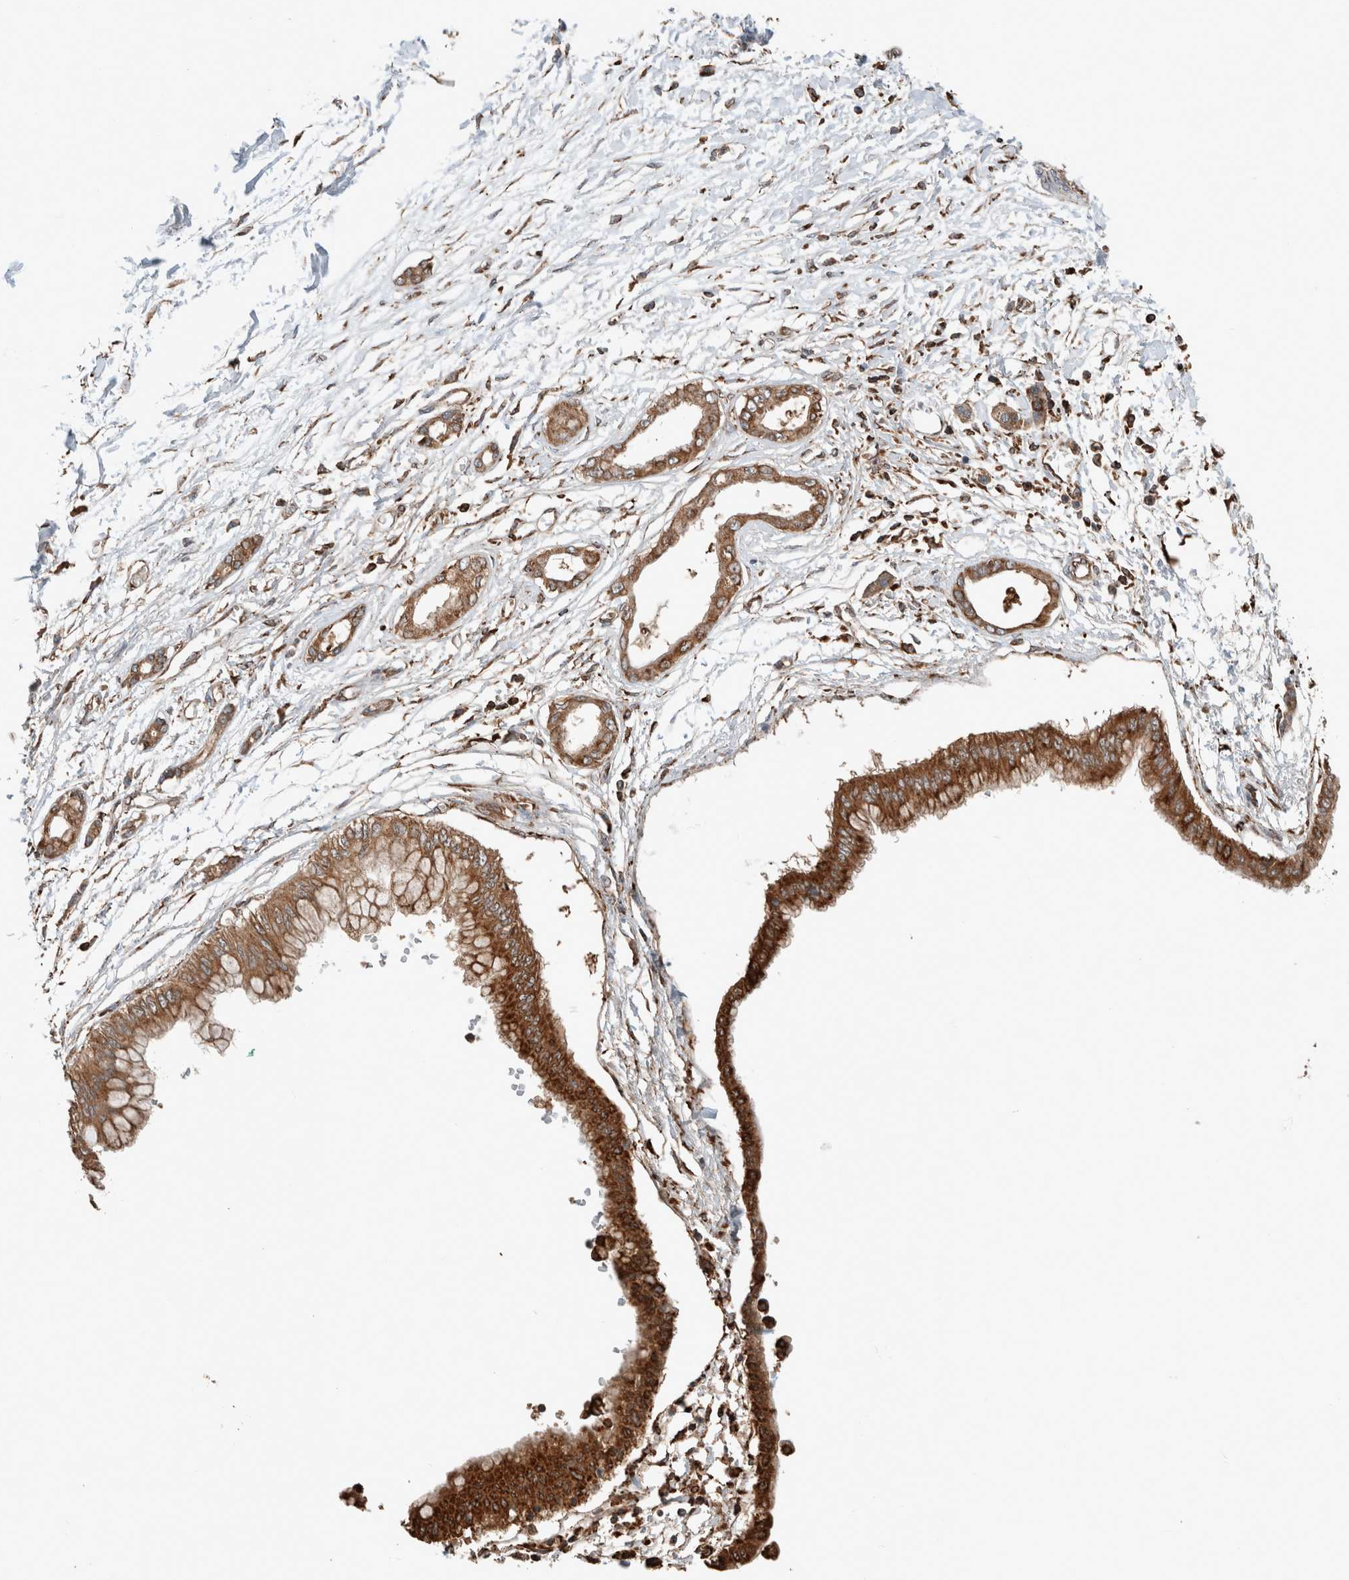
{"staining": {"intensity": "moderate", "quantity": ">75%", "location": "cytoplasmic/membranous"}, "tissue": "pancreatic cancer", "cell_type": "Tumor cells", "image_type": "cancer", "snomed": [{"axis": "morphology", "description": "Adenocarcinoma, NOS"}, {"axis": "topography", "description": "Pancreas"}], "caption": "A brown stain shows moderate cytoplasmic/membranous expression of a protein in adenocarcinoma (pancreatic) tumor cells.", "gene": "ERAP2", "patient": {"sex": "male", "age": 56}}